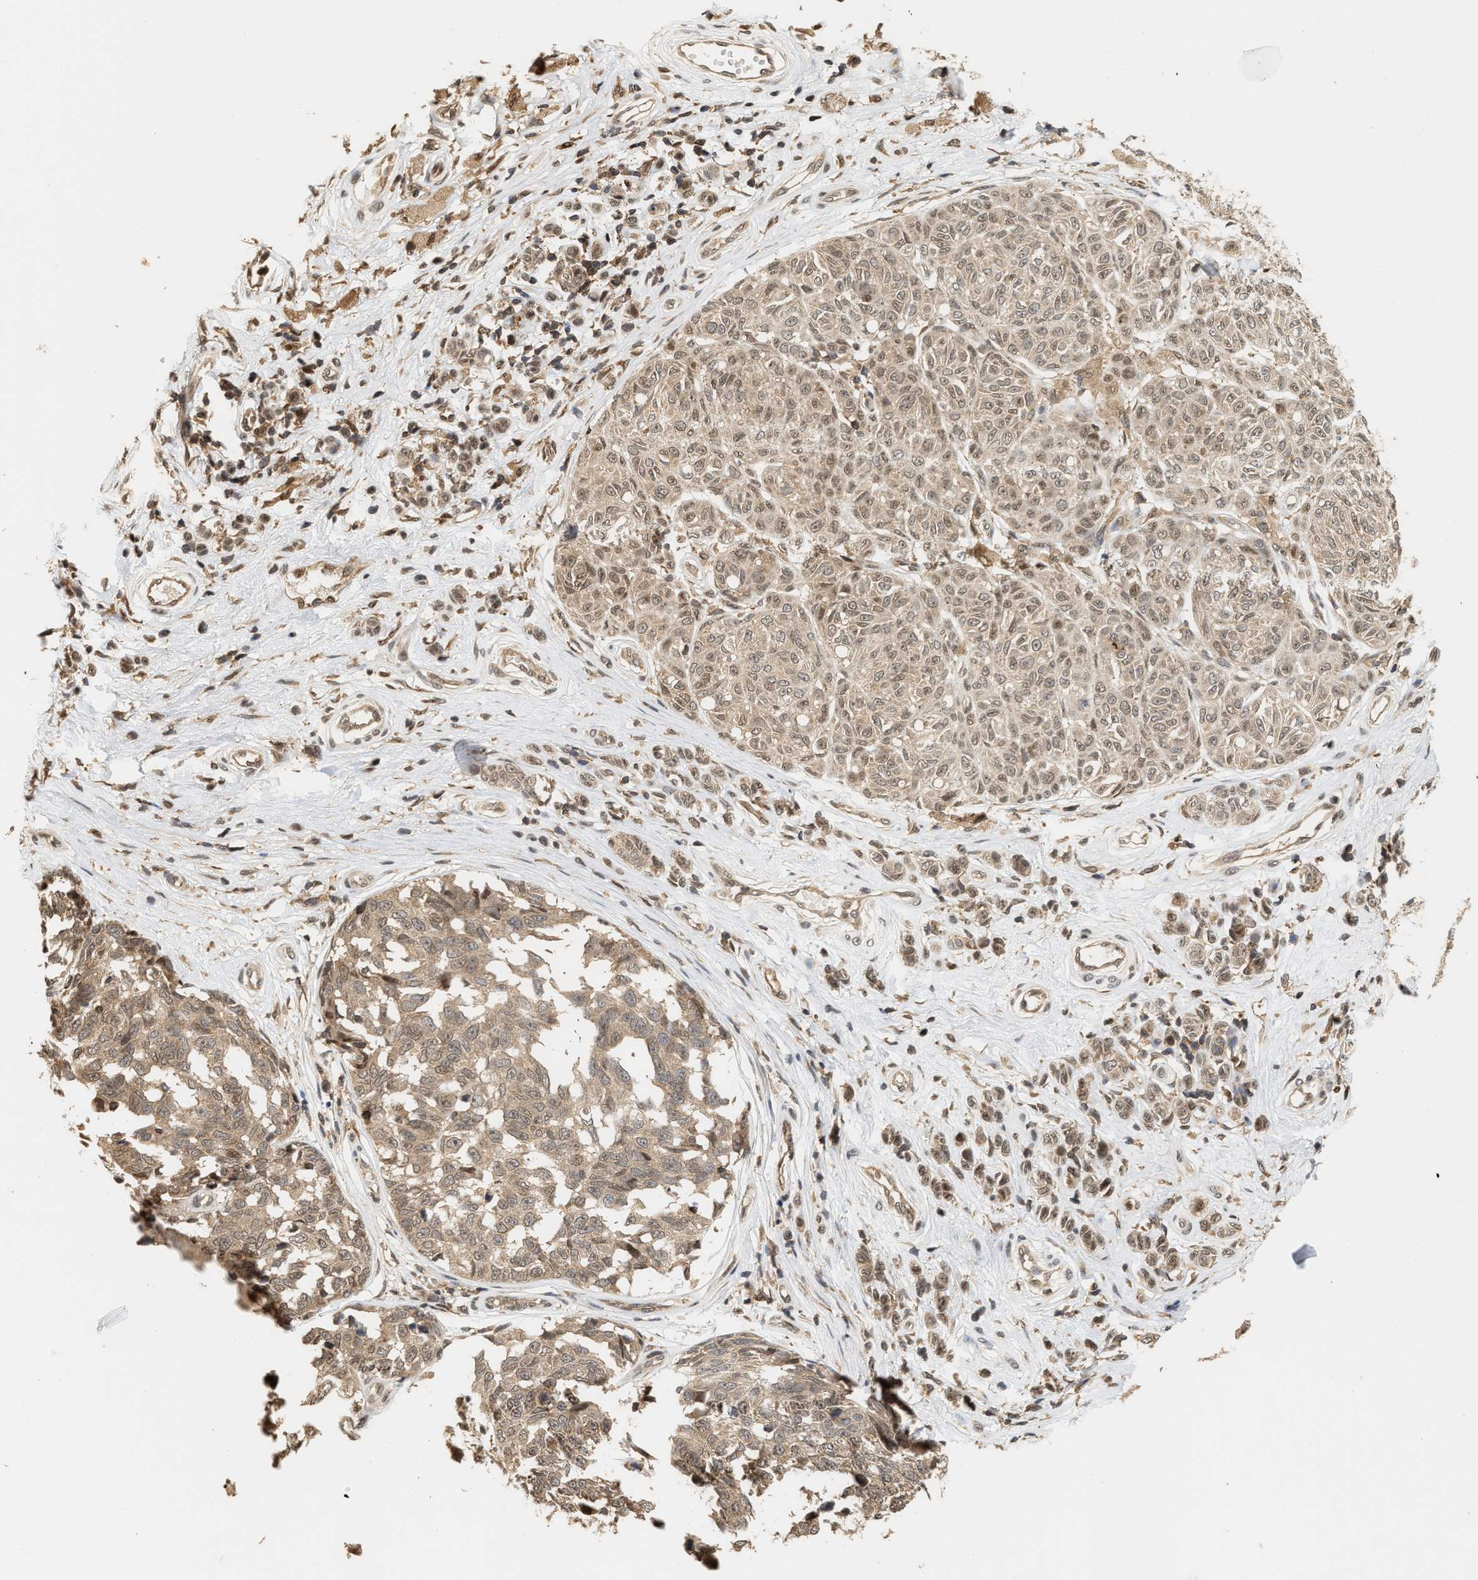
{"staining": {"intensity": "weak", "quantity": ">75%", "location": "cytoplasmic/membranous,nuclear"}, "tissue": "melanoma", "cell_type": "Tumor cells", "image_type": "cancer", "snomed": [{"axis": "morphology", "description": "Malignant melanoma, NOS"}, {"axis": "topography", "description": "Skin"}], "caption": "Immunohistochemical staining of human melanoma demonstrates low levels of weak cytoplasmic/membranous and nuclear protein expression in about >75% of tumor cells.", "gene": "ABHD5", "patient": {"sex": "female", "age": 64}}